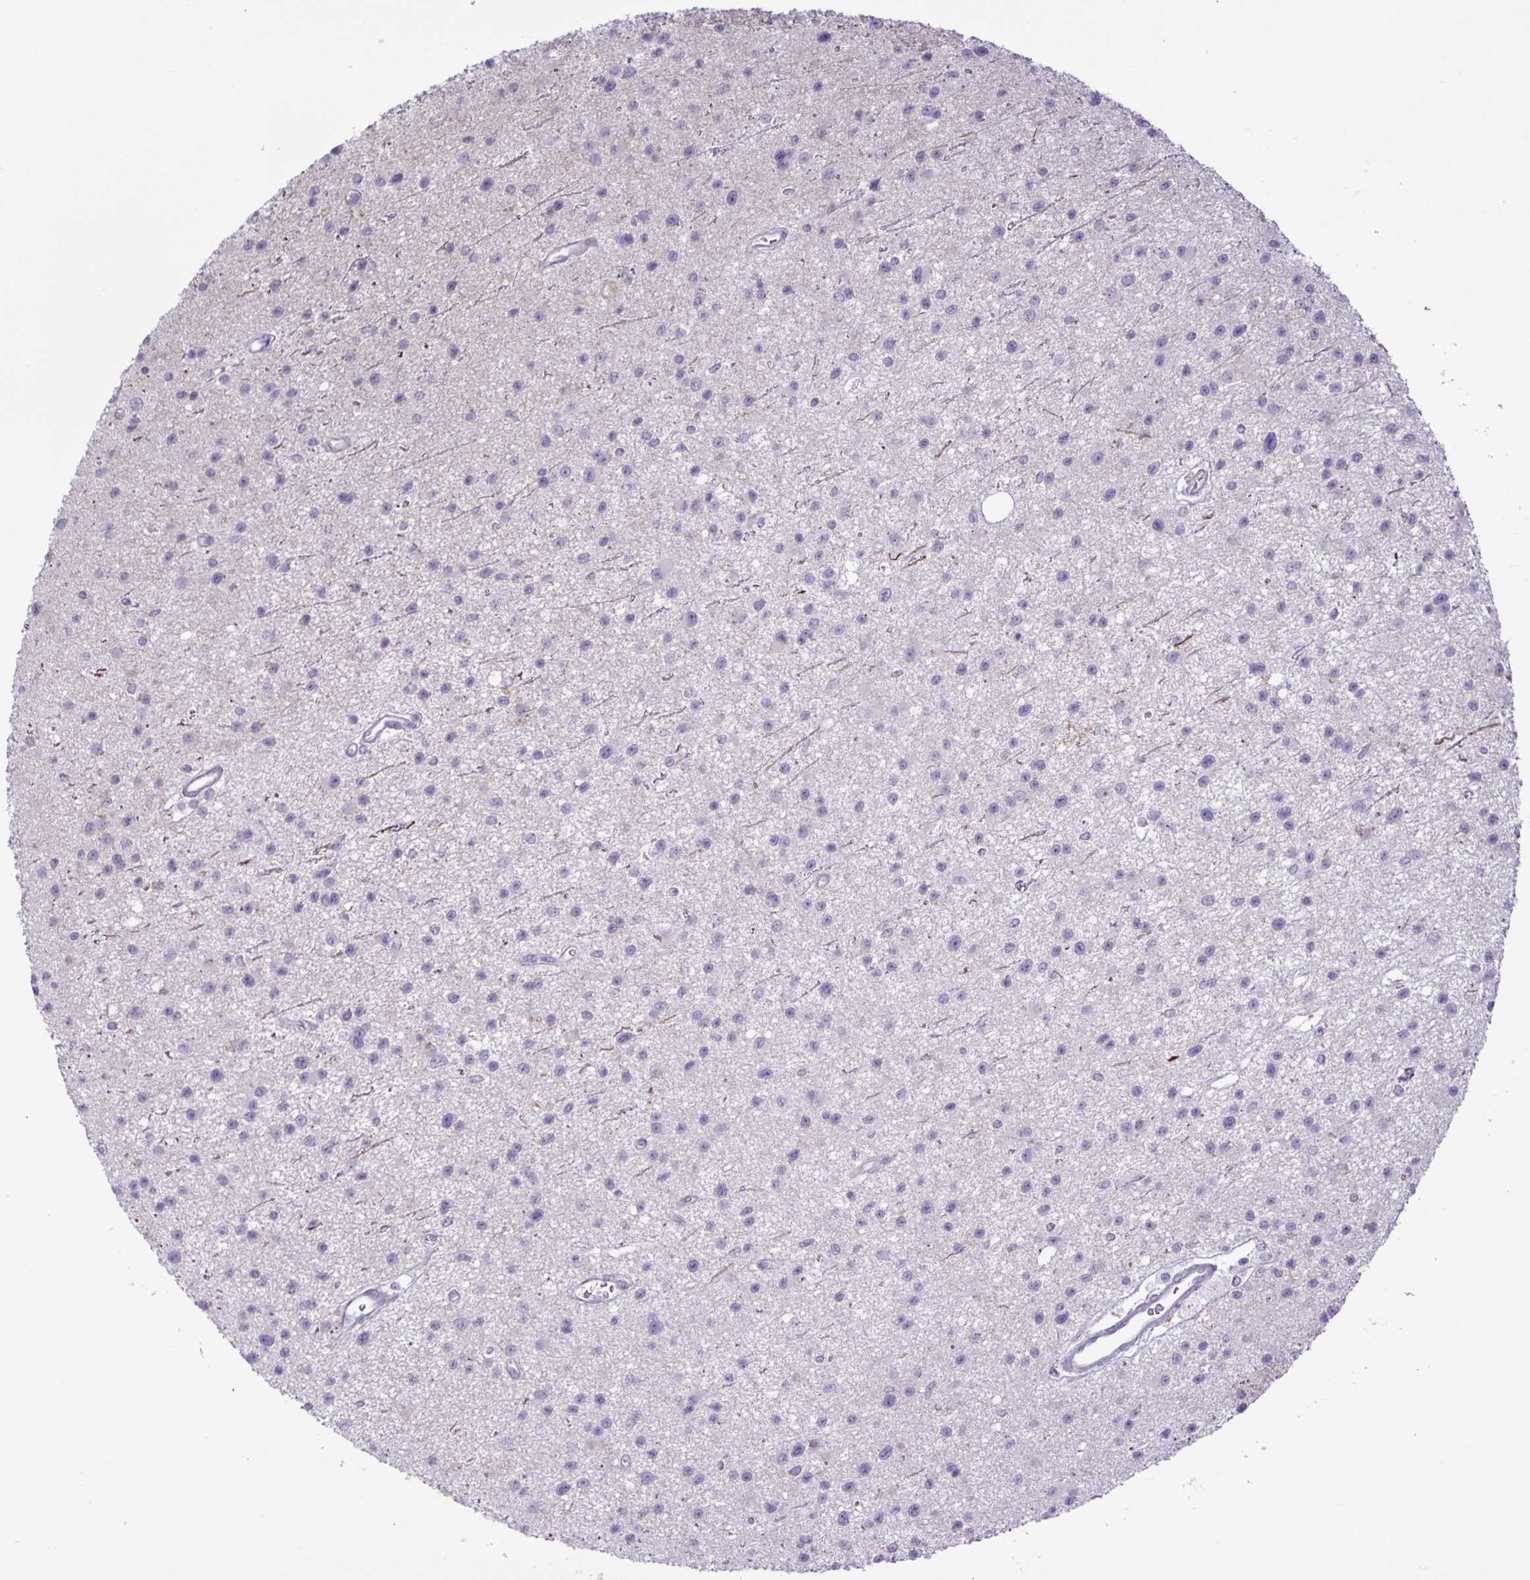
{"staining": {"intensity": "negative", "quantity": "none", "location": "none"}, "tissue": "glioma", "cell_type": "Tumor cells", "image_type": "cancer", "snomed": [{"axis": "morphology", "description": "Glioma, malignant, Low grade"}, {"axis": "topography", "description": "Brain"}], "caption": "Tumor cells are negative for brown protein staining in malignant low-grade glioma. (DAB (3,3'-diaminobenzidine) IHC visualized using brightfield microscopy, high magnification).", "gene": "ADCK1", "patient": {"sex": "male", "age": 43}}